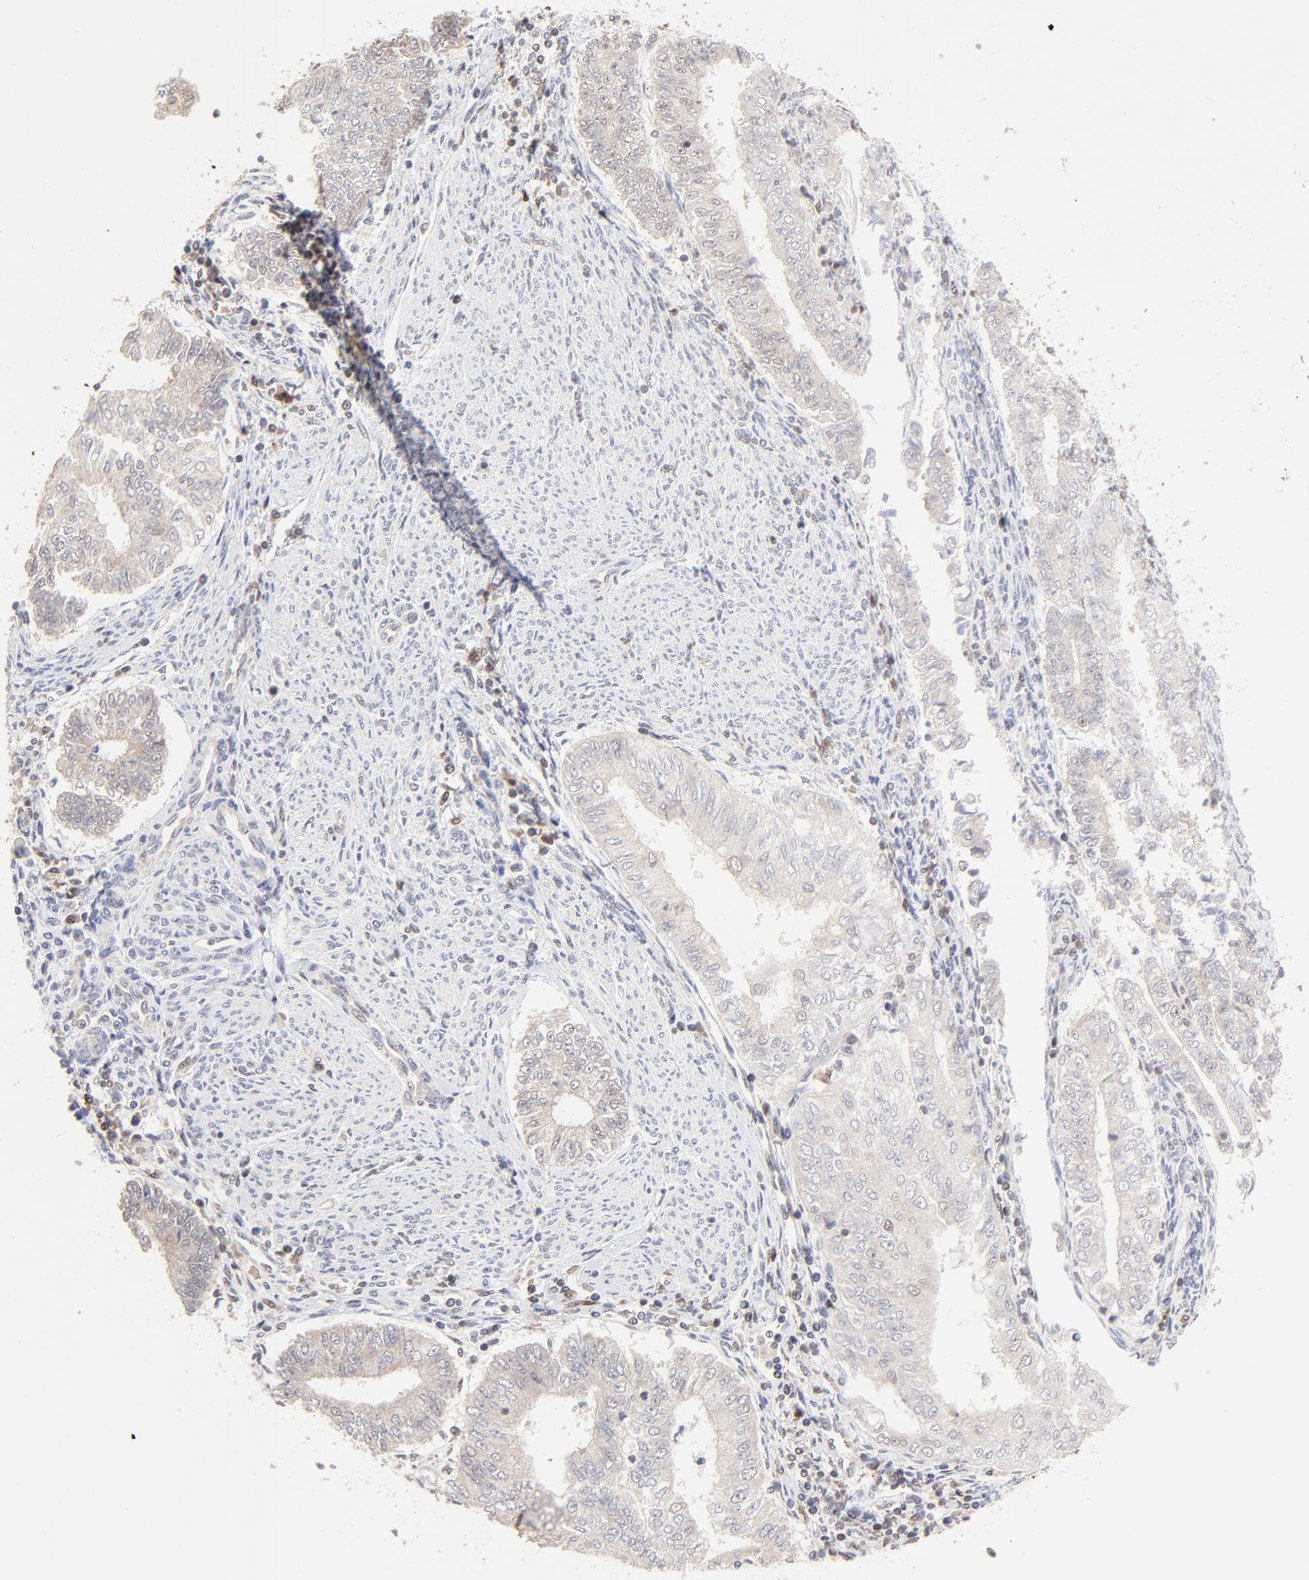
{"staining": {"intensity": "moderate", "quantity": "<25%", "location": "cytoplasmic/membranous,nuclear"}, "tissue": "endometrial cancer", "cell_type": "Tumor cells", "image_type": "cancer", "snomed": [{"axis": "morphology", "description": "Adenocarcinoma, NOS"}, {"axis": "topography", "description": "Endometrium"}], "caption": "Tumor cells display low levels of moderate cytoplasmic/membranous and nuclear expression in approximately <25% of cells in endometrial adenocarcinoma.", "gene": "DSN1", "patient": {"sex": "female", "age": 66}}